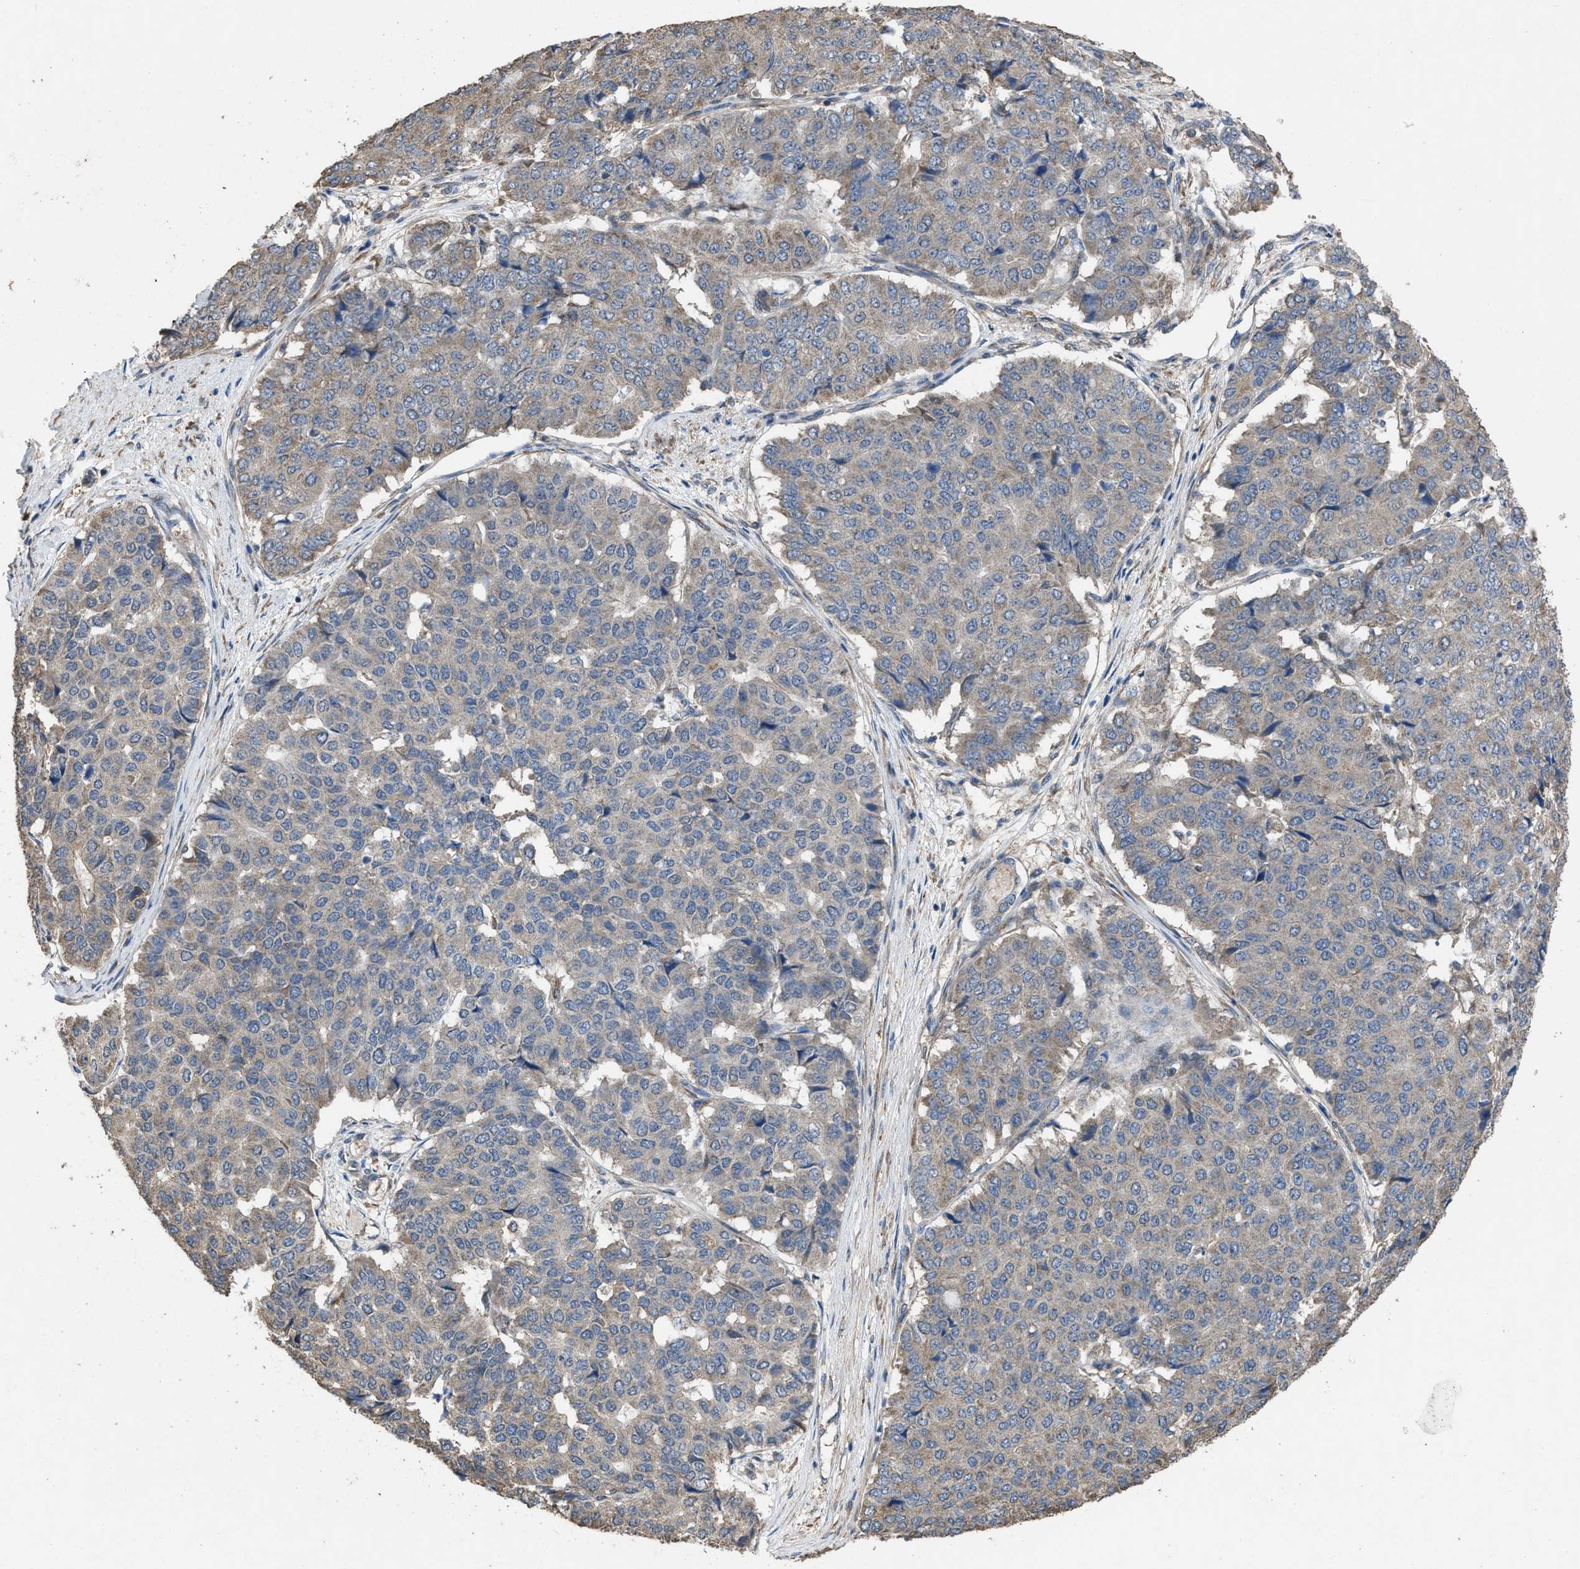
{"staining": {"intensity": "weak", "quantity": "25%-75%", "location": "cytoplasmic/membranous"}, "tissue": "pancreatic cancer", "cell_type": "Tumor cells", "image_type": "cancer", "snomed": [{"axis": "morphology", "description": "Adenocarcinoma, NOS"}, {"axis": "topography", "description": "Pancreas"}], "caption": "DAB immunohistochemical staining of adenocarcinoma (pancreatic) reveals weak cytoplasmic/membranous protein expression in about 25%-75% of tumor cells.", "gene": "ARL6", "patient": {"sex": "male", "age": 50}}